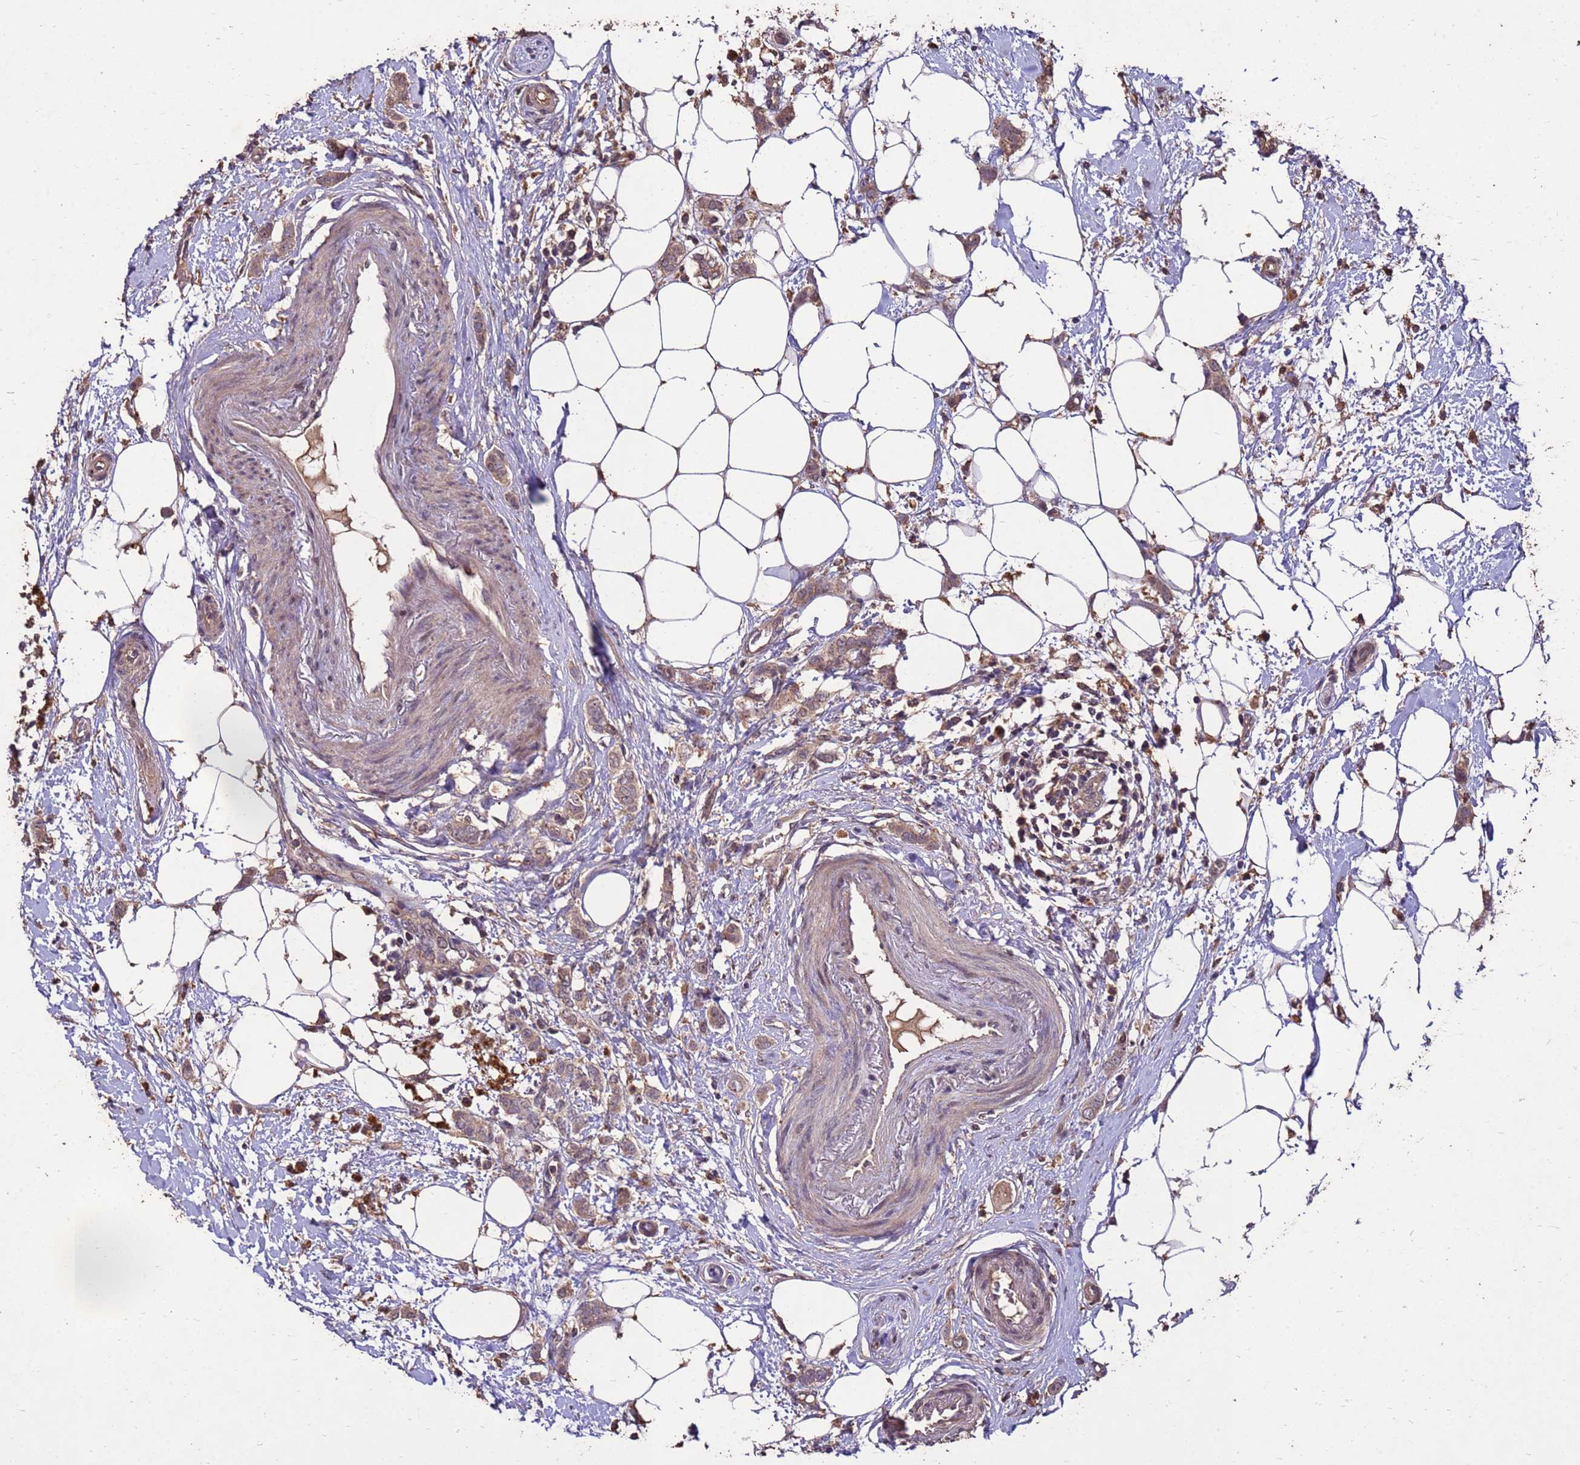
{"staining": {"intensity": "weak", "quantity": "25%-75%", "location": "cytoplasmic/membranous"}, "tissue": "breast cancer", "cell_type": "Tumor cells", "image_type": "cancer", "snomed": [{"axis": "morphology", "description": "Duct carcinoma"}, {"axis": "topography", "description": "Breast"}], "caption": "There is low levels of weak cytoplasmic/membranous positivity in tumor cells of invasive ductal carcinoma (breast), as demonstrated by immunohistochemical staining (brown color).", "gene": "TOR4A", "patient": {"sex": "female", "age": 72}}